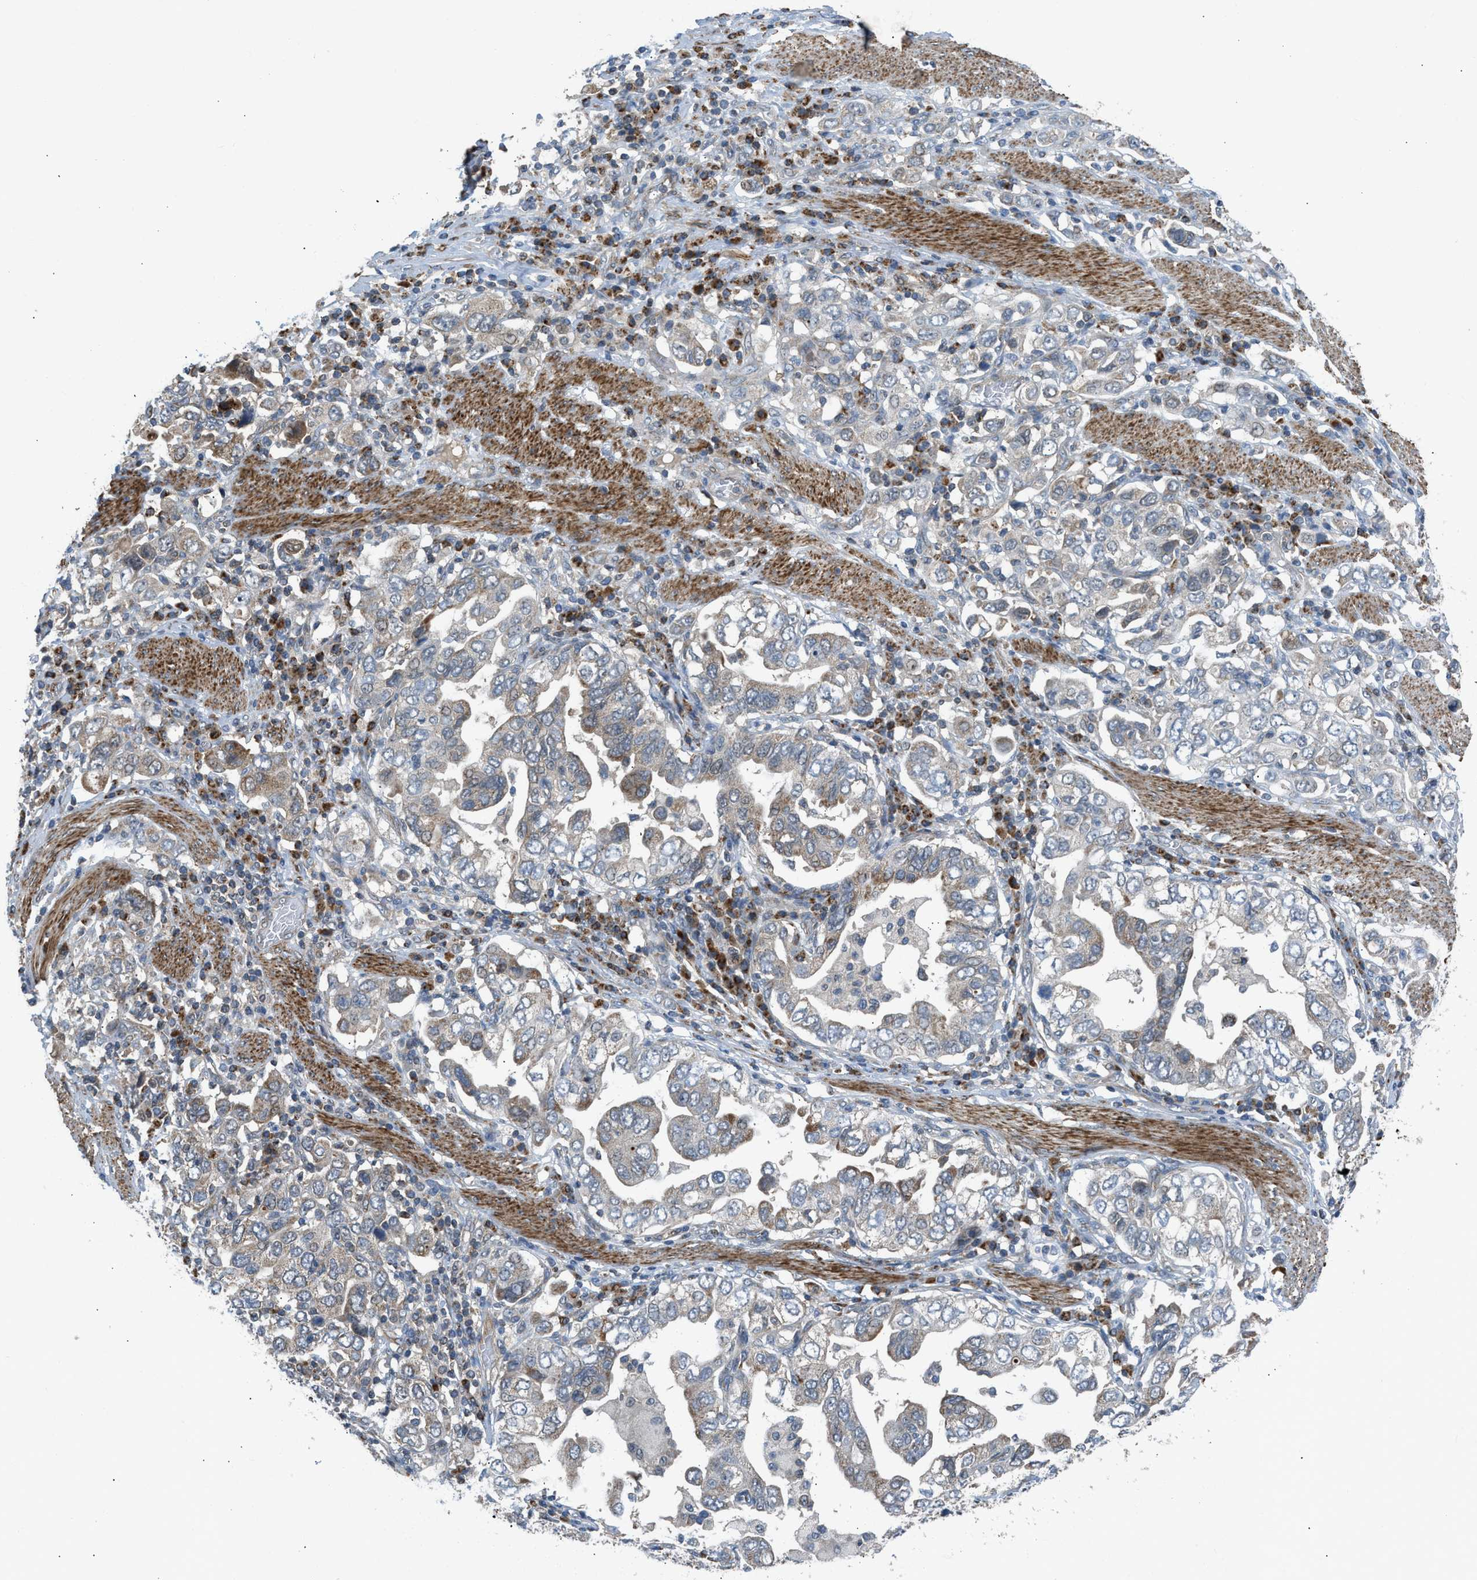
{"staining": {"intensity": "moderate", "quantity": "25%-75%", "location": "cytoplasmic/membranous"}, "tissue": "stomach cancer", "cell_type": "Tumor cells", "image_type": "cancer", "snomed": [{"axis": "morphology", "description": "Adenocarcinoma, NOS"}, {"axis": "topography", "description": "Stomach, upper"}], "caption": "Protein expression analysis of human adenocarcinoma (stomach) reveals moderate cytoplasmic/membranous staining in approximately 25%-75% of tumor cells.", "gene": "SESN2", "patient": {"sex": "male", "age": 62}}